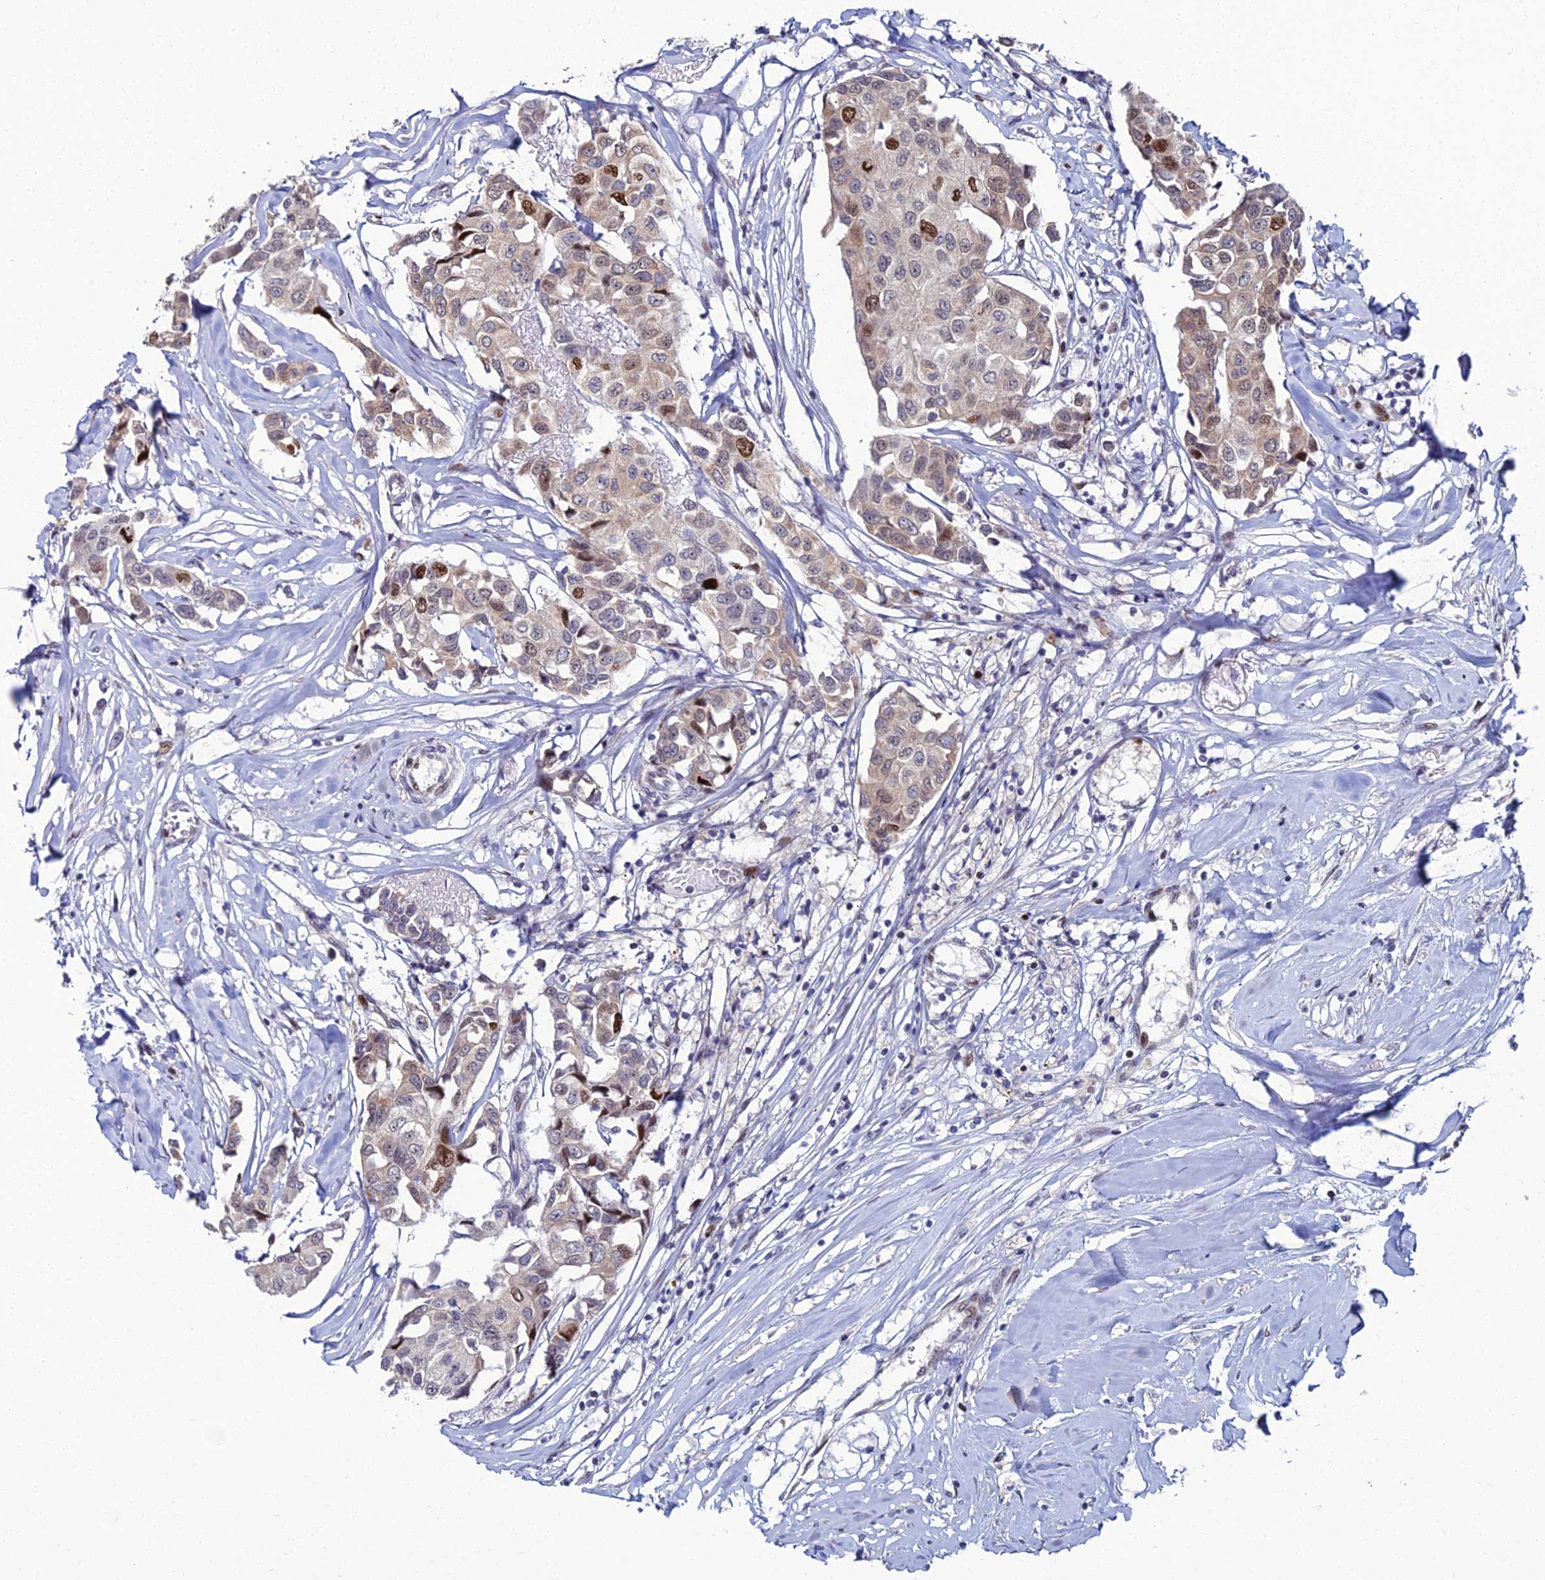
{"staining": {"intensity": "strong", "quantity": "<25%", "location": "nuclear"}, "tissue": "breast cancer", "cell_type": "Tumor cells", "image_type": "cancer", "snomed": [{"axis": "morphology", "description": "Duct carcinoma"}, {"axis": "topography", "description": "Breast"}], "caption": "Breast cancer stained for a protein shows strong nuclear positivity in tumor cells. The staining is performed using DAB brown chromogen to label protein expression. The nuclei are counter-stained blue using hematoxylin.", "gene": "TAF9B", "patient": {"sex": "female", "age": 80}}